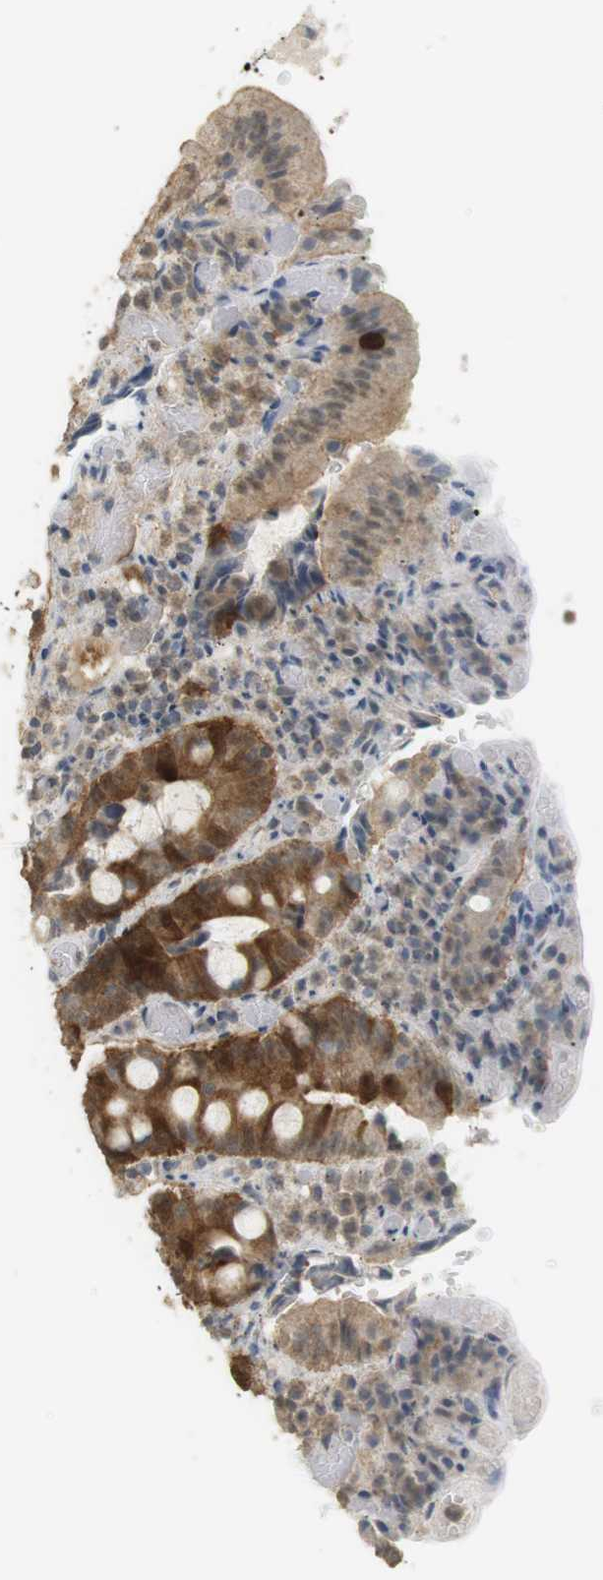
{"staining": {"intensity": "strong", "quantity": "<25%", "location": "cytoplasmic/membranous"}, "tissue": "small intestine", "cell_type": "Glandular cells", "image_type": "normal", "snomed": [{"axis": "morphology", "description": "Normal tissue, NOS"}, {"axis": "topography", "description": "Small intestine"}], "caption": "A photomicrograph showing strong cytoplasmic/membranous expression in approximately <25% of glandular cells in normal small intestine, as visualized by brown immunohistochemical staining.", "gene": "TTK", "patient": {"sex": "male", "age": 71}}